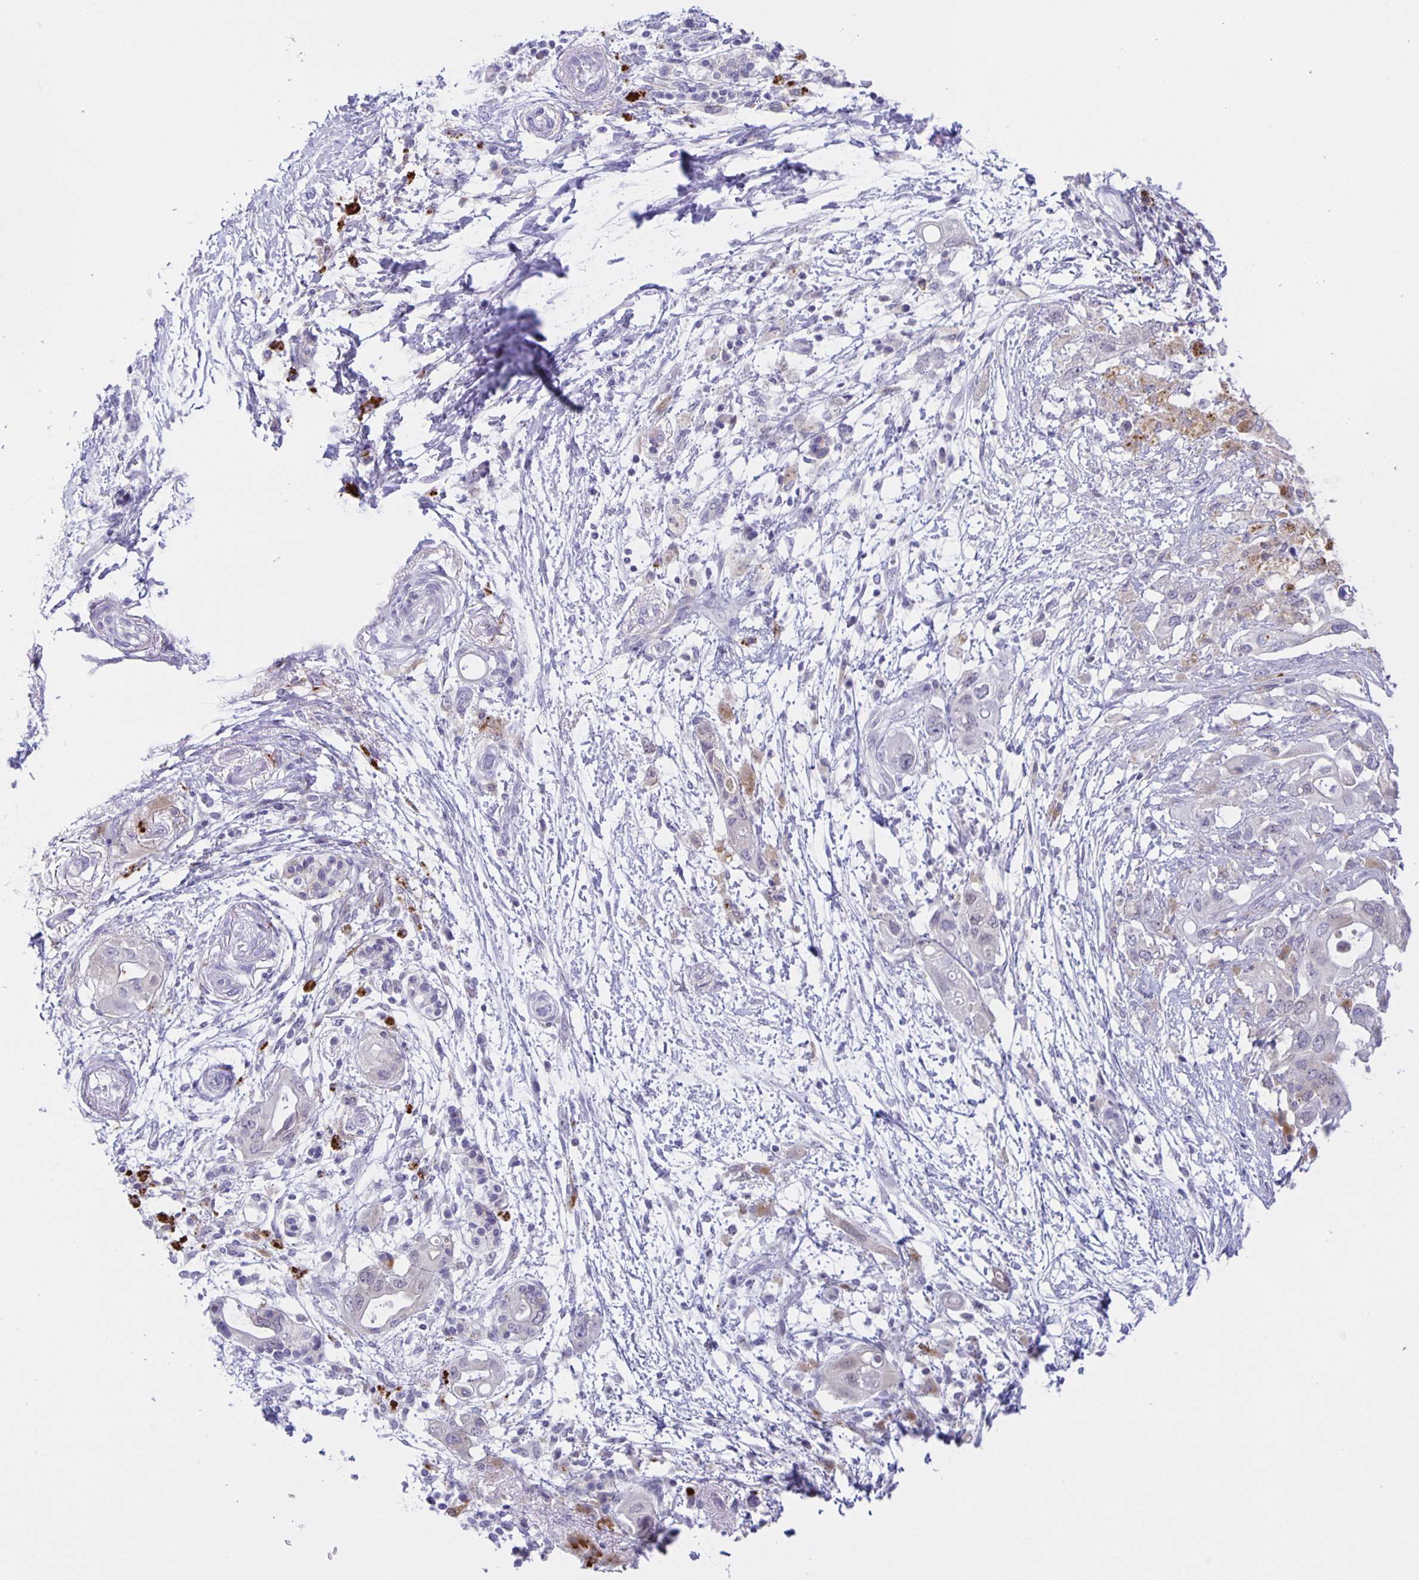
{"staining": {"intensity": "negative", "quantity": "none", "location": "none"}, "tissue": "pancreatic cancer", "cell_type": "Tumor cells", "image_type": "cancer", "snomed": [{"axis": "morphology", "description": "Adenocarcinoma, NOS"}, {"axis": "topography", "description": "Pancreas"}], "caption": "DAB immunohistochemical staining of human pancreatic adenocarcinoma displays no significant expression in tumor cells.", "gene": "LIPA", "patient": {"sex": "female", "age": 72}}